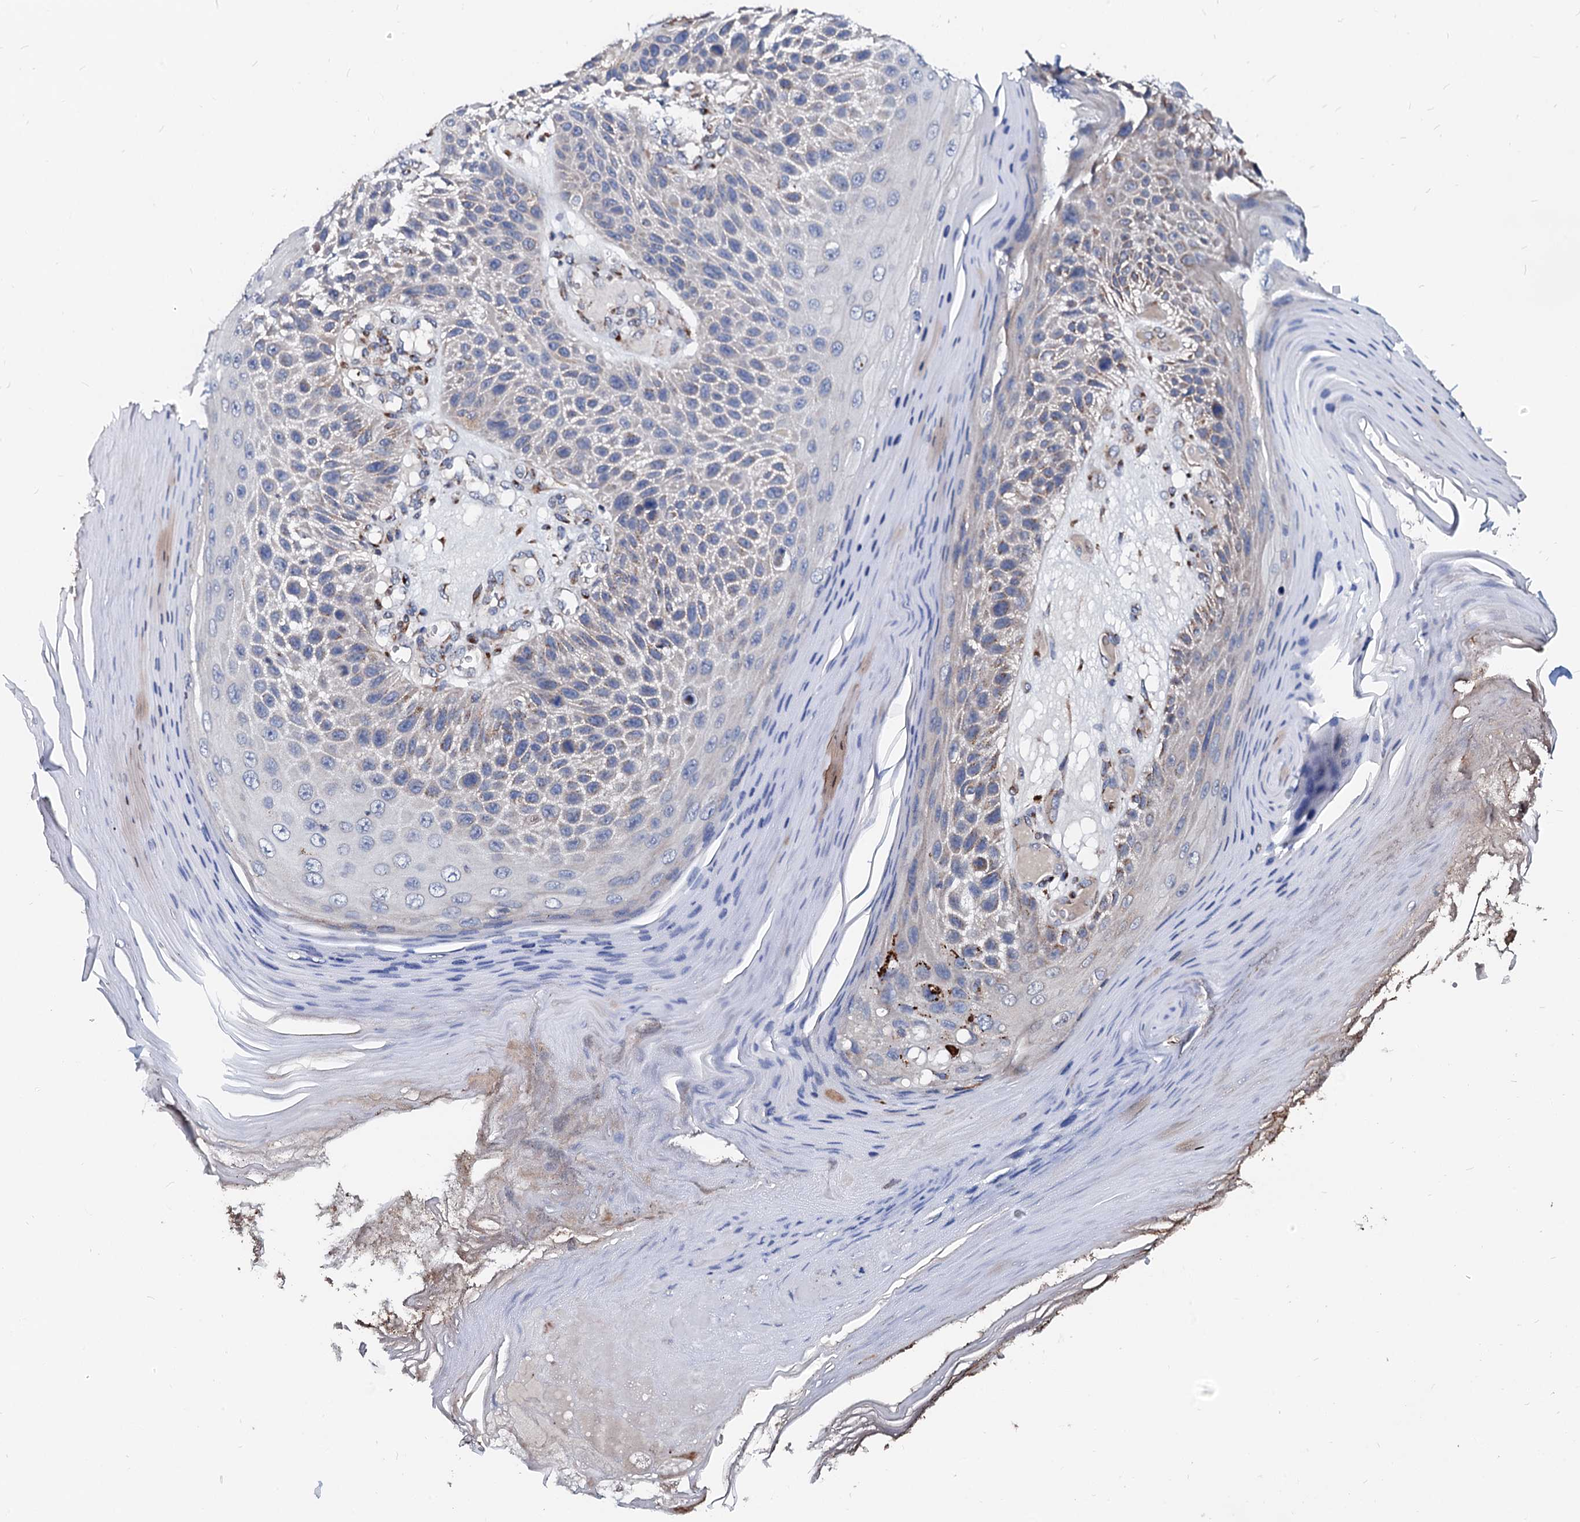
{"staining": {"intensity": "weak", "quantity": "<25%", "location": "cytoplasmic/membranous"}, "tissue": "skin cancer", "cell_type": "Tumor cells", "image_type": "cancer", "snomed": [{"axis": "morphology", "description": "Squamous cell carcinoma, NOS"}, {"axis": "topography", "description": "Skin"}], "caption": "Micrograph shows no significant protein positivity in tumor cells of skin squamous cell carcinoma.", "gene": "LMAN1", "patient": {"sex": "female", "age": 88}}